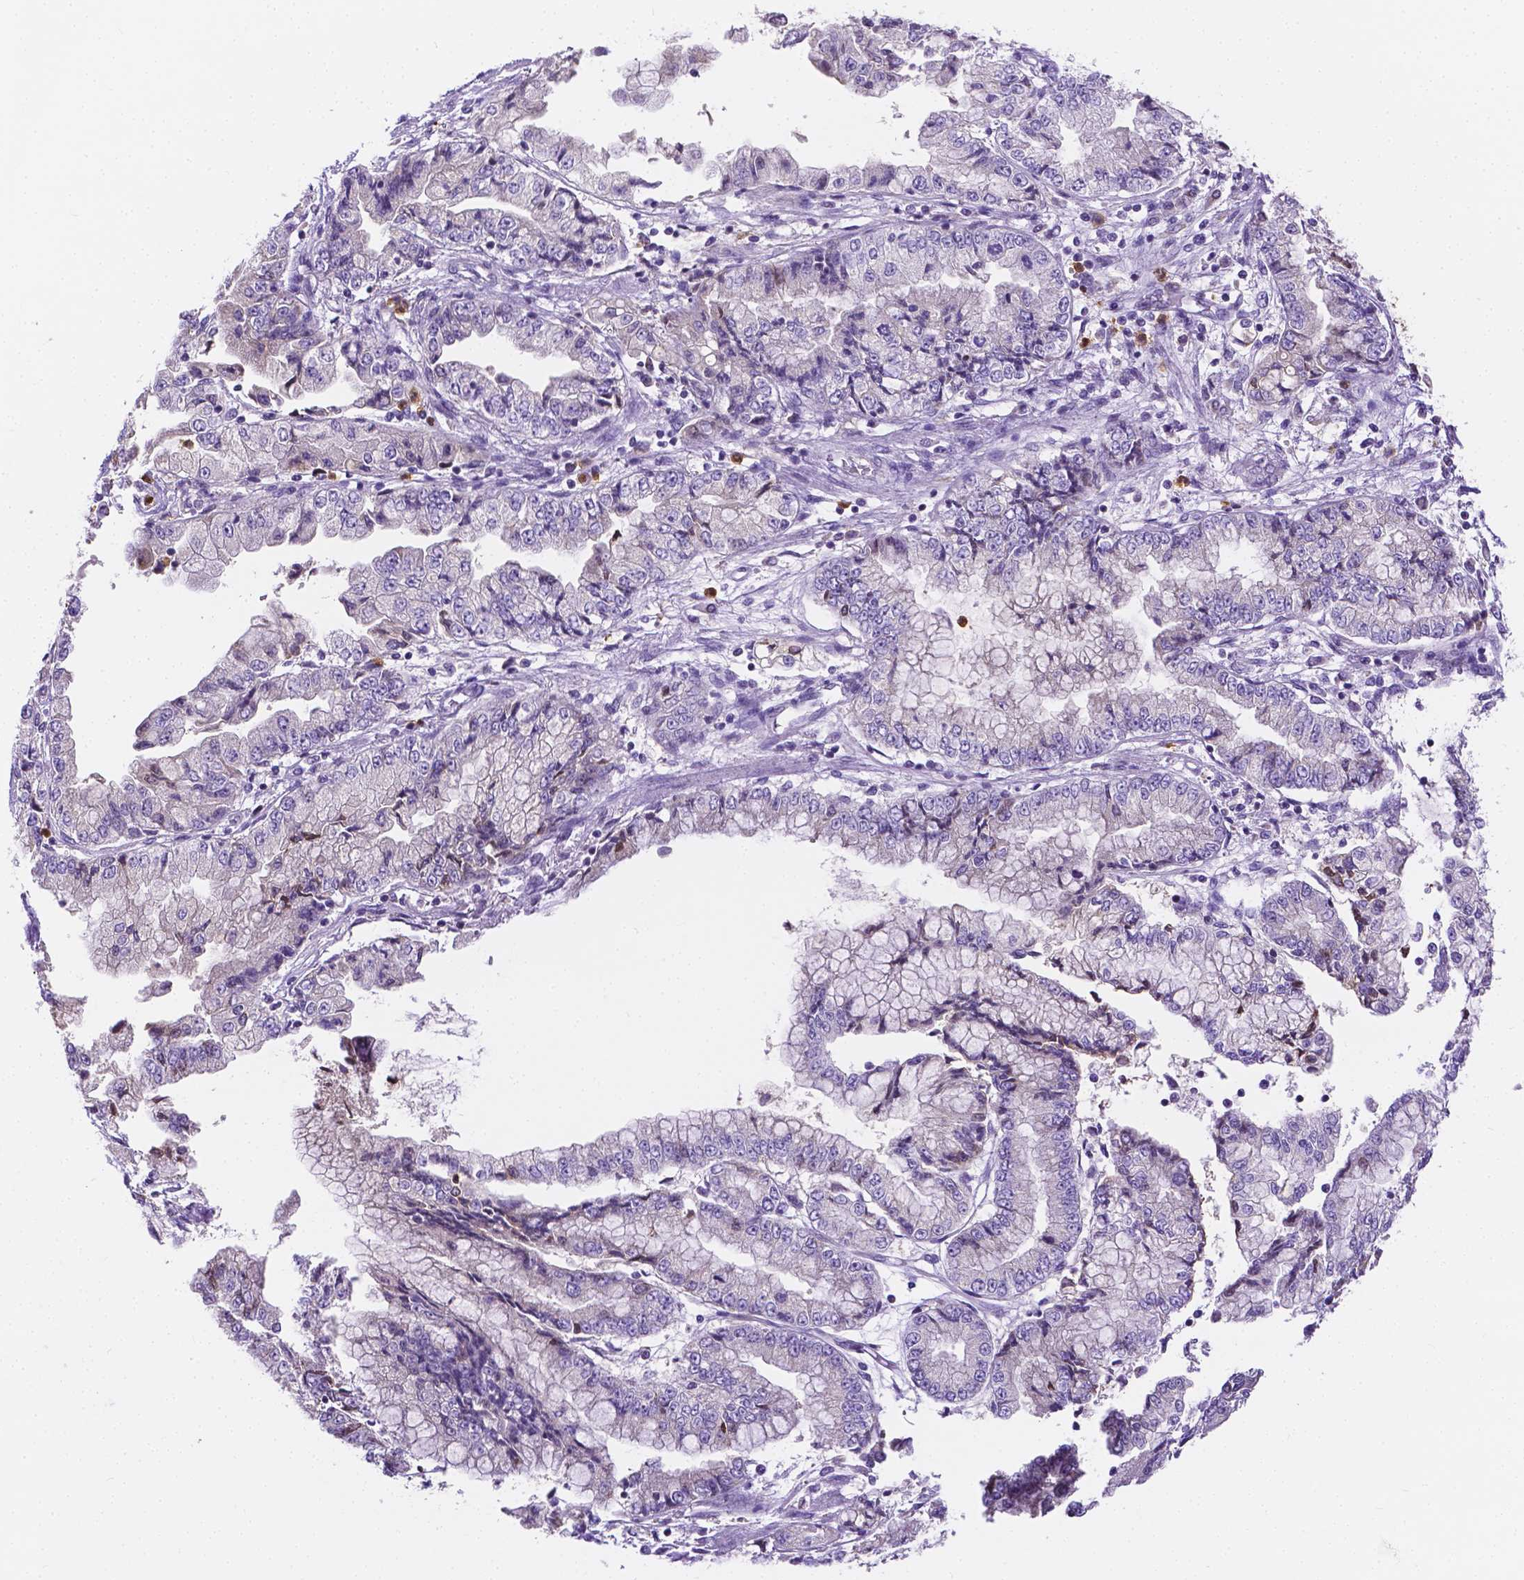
{"staining": {"intensity": "negative", "quantity": "none", "location": "none"}, "tissue": "stomach cancer", "cell_type": "Tumor cells", "image_type": "cancer", "snomed": [{"axis": "morphology", "description": "Adenocarcinoma, NOS"}, {"axis": "topography", "description": "Stomach, upper"}], "caption": "Tumor cells show no significant protein expression in adenocarcinoma (stomach).", "gene": "ZNRD2", "patient": {"sex": "female", "age": 74}}